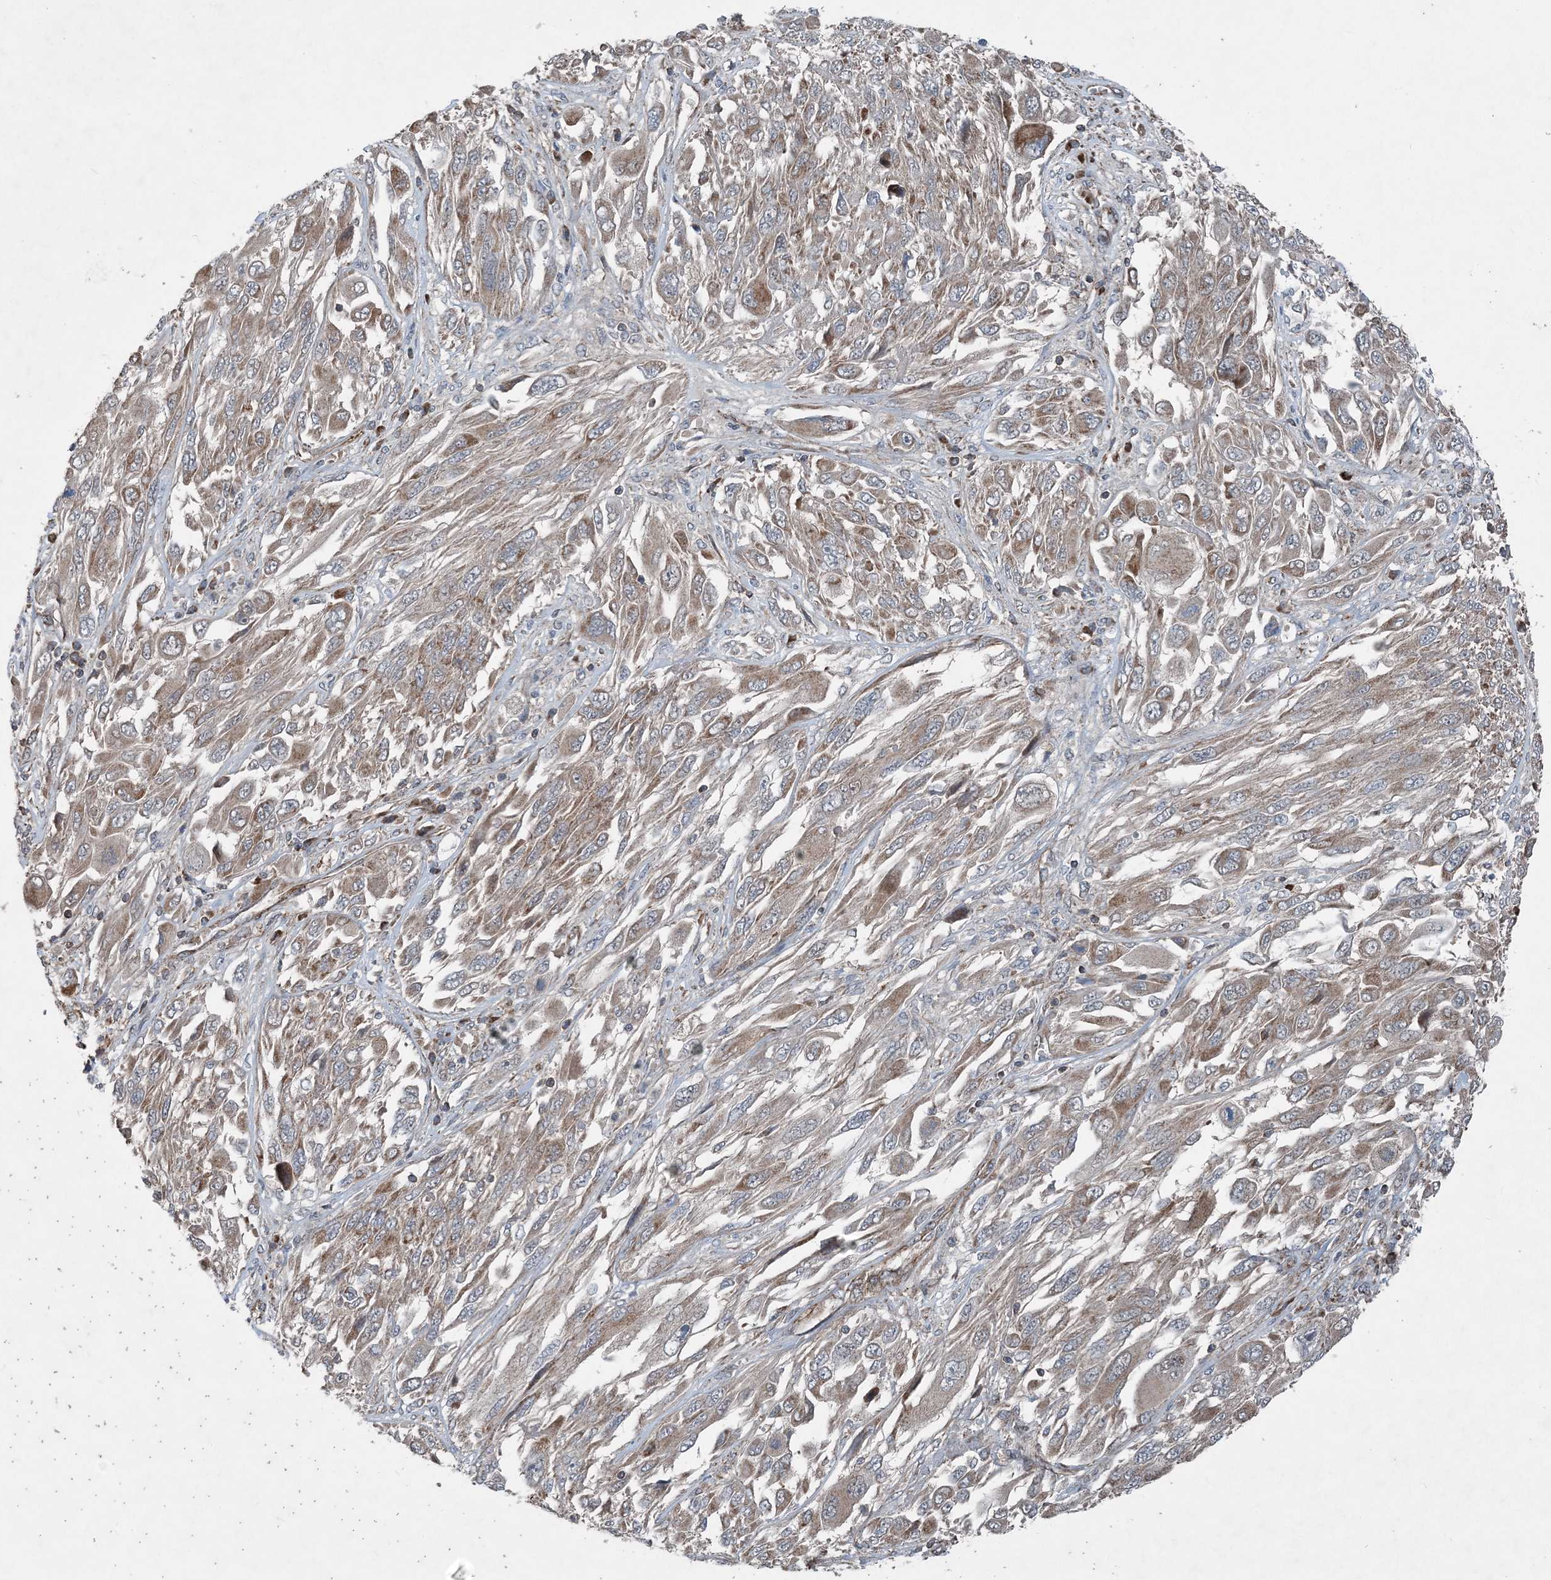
{"staining": {"intensity": "weak", "quantity": ">75%", "location": "cytoplasmic/membranous"}, "tissue": "melanoma", "cell_type": "Tumor cells", "image_type": "cancer", "snomed": [{"axis": "morphology", "description": "Malignant melanoma, NOS"}, {"axis": "topography", "description": "Skin"}], "caption": "This image shows malignant melanoma stained with immunohistochemistry (IHC) to label a protein in brown. The cytoplasmic/membranous of tumor cells show weak positivity for the protein. Nuclei are counter-stained blue.", "gene": "NDUFA2", "patient": {"sex": "female", "age": 91}}